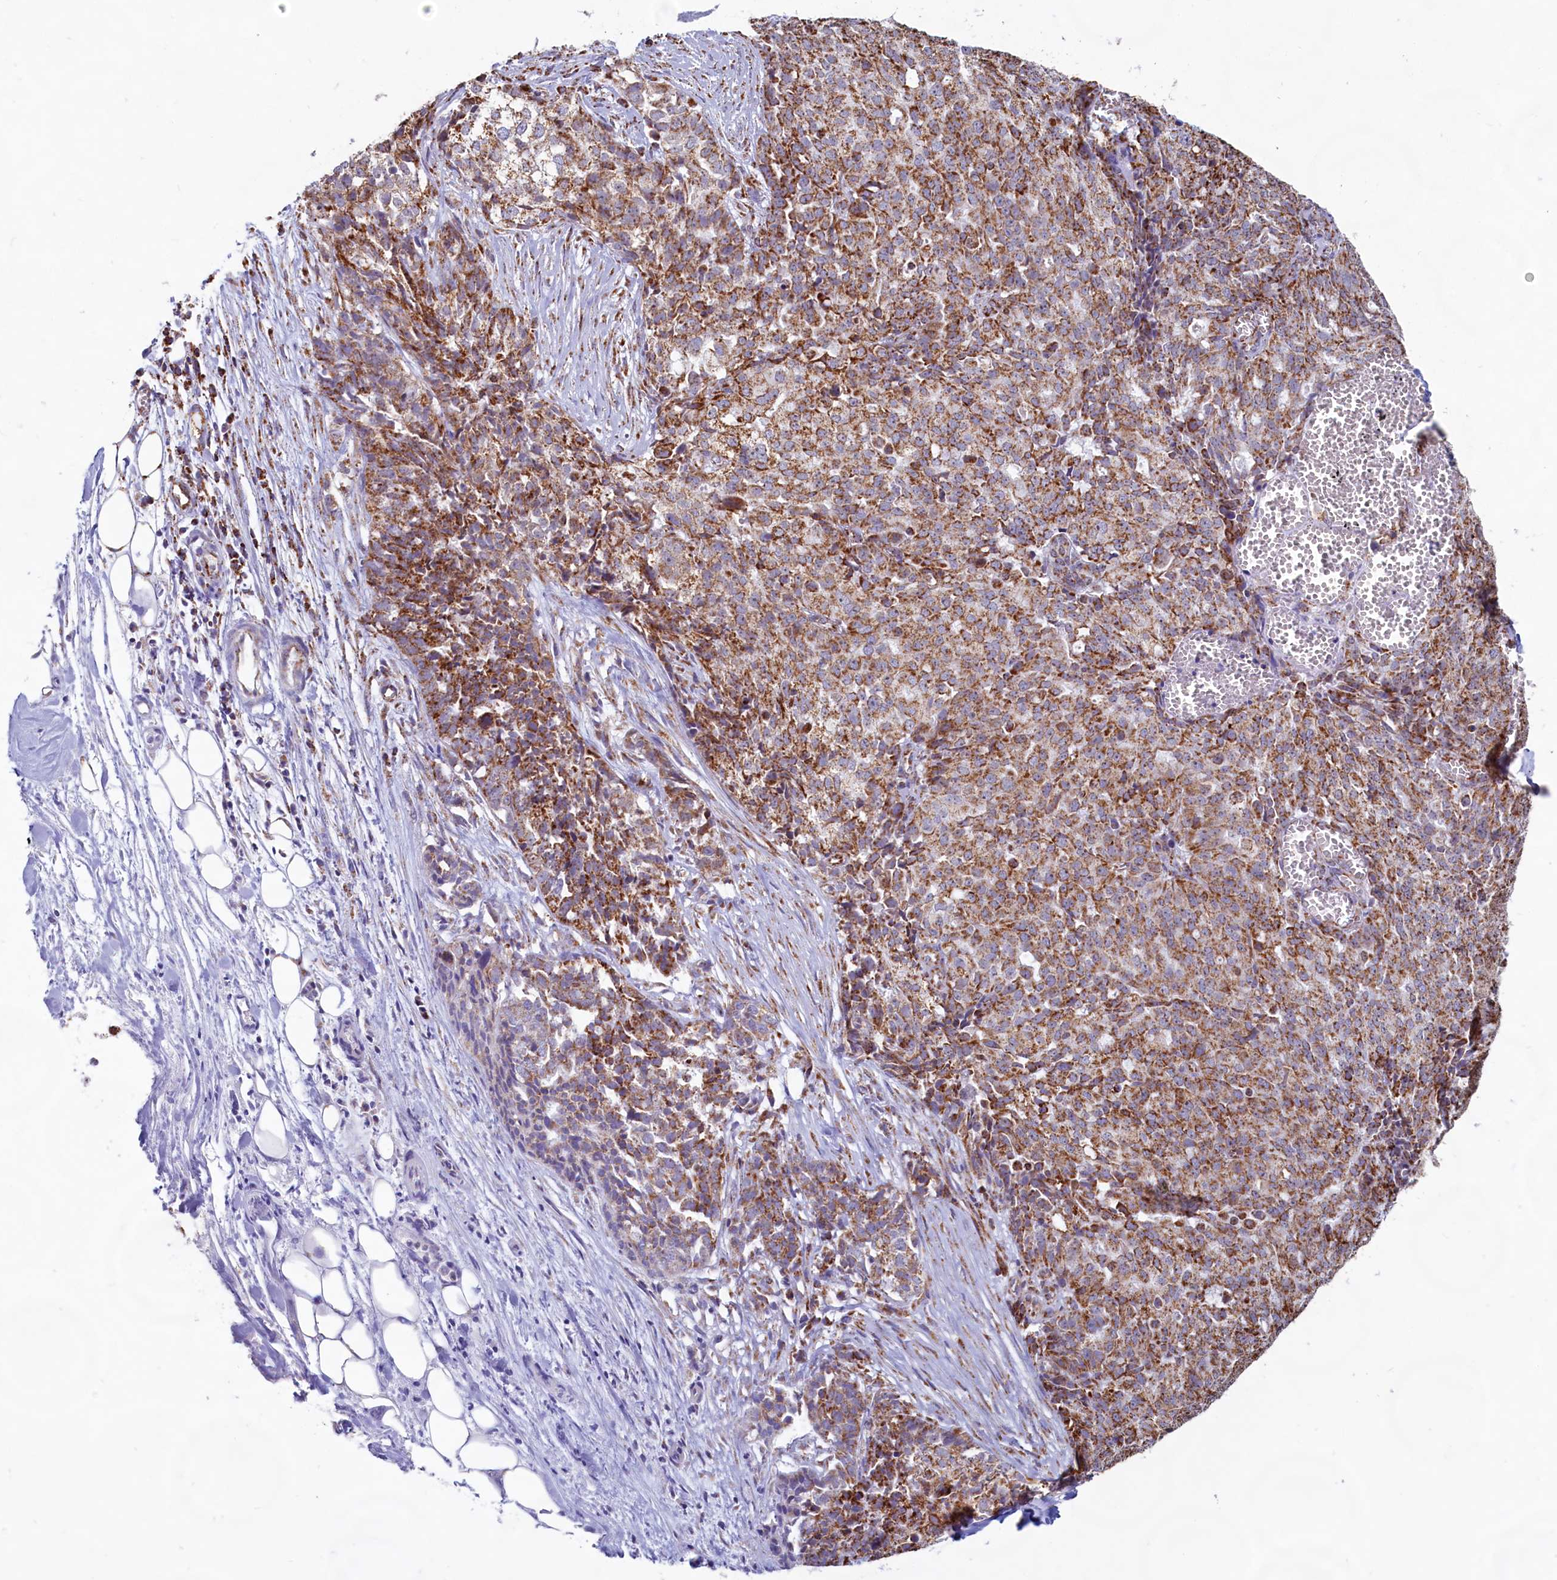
{"staining": {"intensity": "strong", "quantity": ">75%", "location": "cytoplasmic/membranous"}, "tissue": "ovarian cancer", "cell_type": "Tumor cells", "image_type": "cancer", "snomed": [{"axis": "morphology", "description": "Cystadenocarcinoma, serous, NOS"}, {"axis": "topography", "description": "Soft tissue"}, {"axis": "topography", "description": "Ovary"}], "caption": "Immunohistochemistry of human ovarian serous cystadenocarcinoma exhibits high levels of strong cytoplasmic/membranous positivity in about >75% of tumor cells.", "gene": "C1D", "patient": {"sex": "female", "age": 57}}